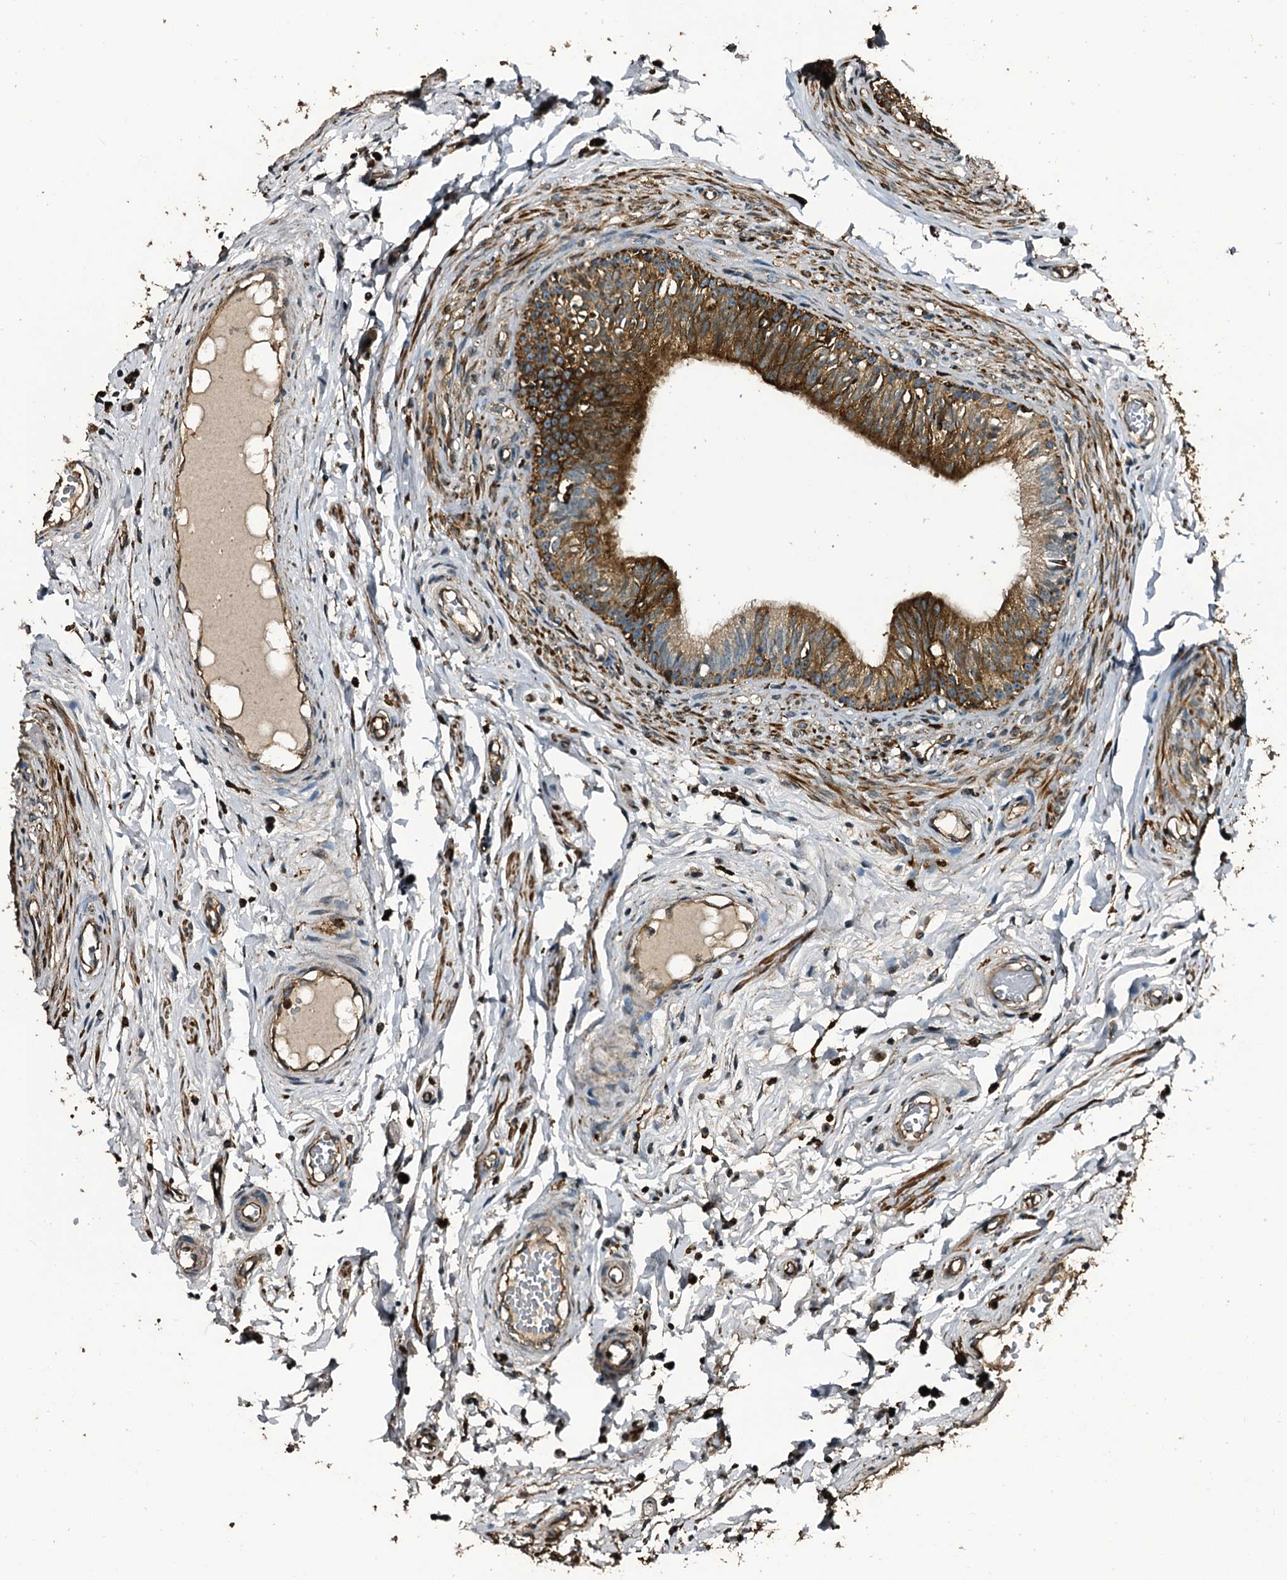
{"staining": {"intensity": "moderate", "quantity": "25%-75%", "location": "cytoplasmic/membranous"}, "tissue": "epididymis", "cell_type": "Glandular cells", "image_type": "normal", "snomed": [{"axis": "morphology", "description": "Normal tissue, NOS"}, {"axis": "topography", "description": "Epididymis, spermatic cord, NOS"}], "caption": "Immunohistochemical staining of unremarkable human epididymis demonstrates medium levels of moderate cytoplasmic/membranous staining in approximately 25%-75% of glandular cells.", "gene": "TPGS2", "patient": {"sex": "male", "age": 22}}